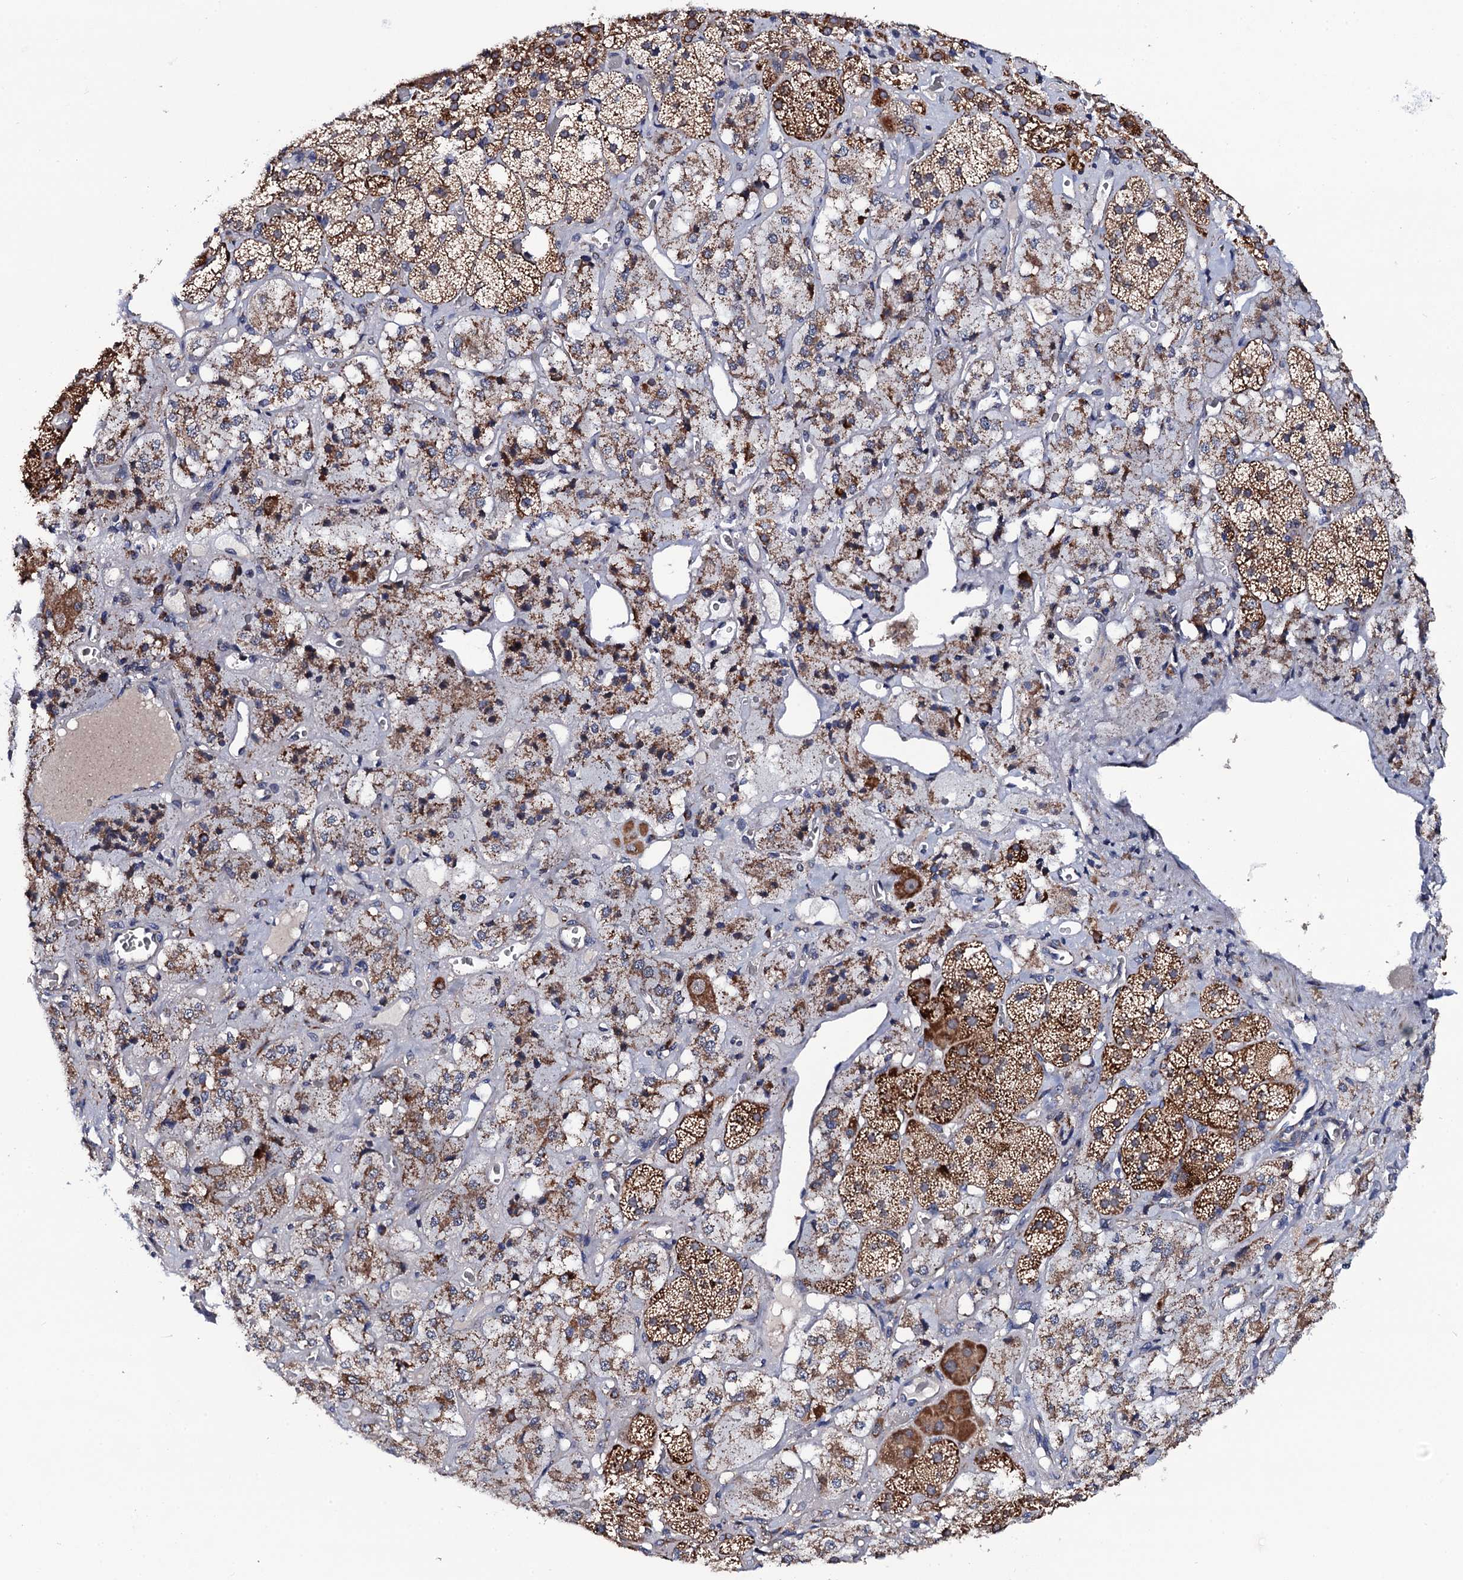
{"staining": {"intensity": "moderate", "quantity": ">75%", "location": "cytoplasmic/membranous"}, "tissue": "adrenal gland", "cell_type": "Glandular cells", "image_type": "normal", "snomed": [{"axis": "morphology", "description": "Normal tissue, NOS"}, {"axis": "topography", "description": "Adrenal gland"}], "caption": "Unremarkable adrenal gland reveals moderate cytoplasmic/membranous expression in about >75% of glandular cells (IHC, brightfield microscopy, high magnification)..", "gene": "PTCD3", "patient": {"sex": "male", "age": 57}}